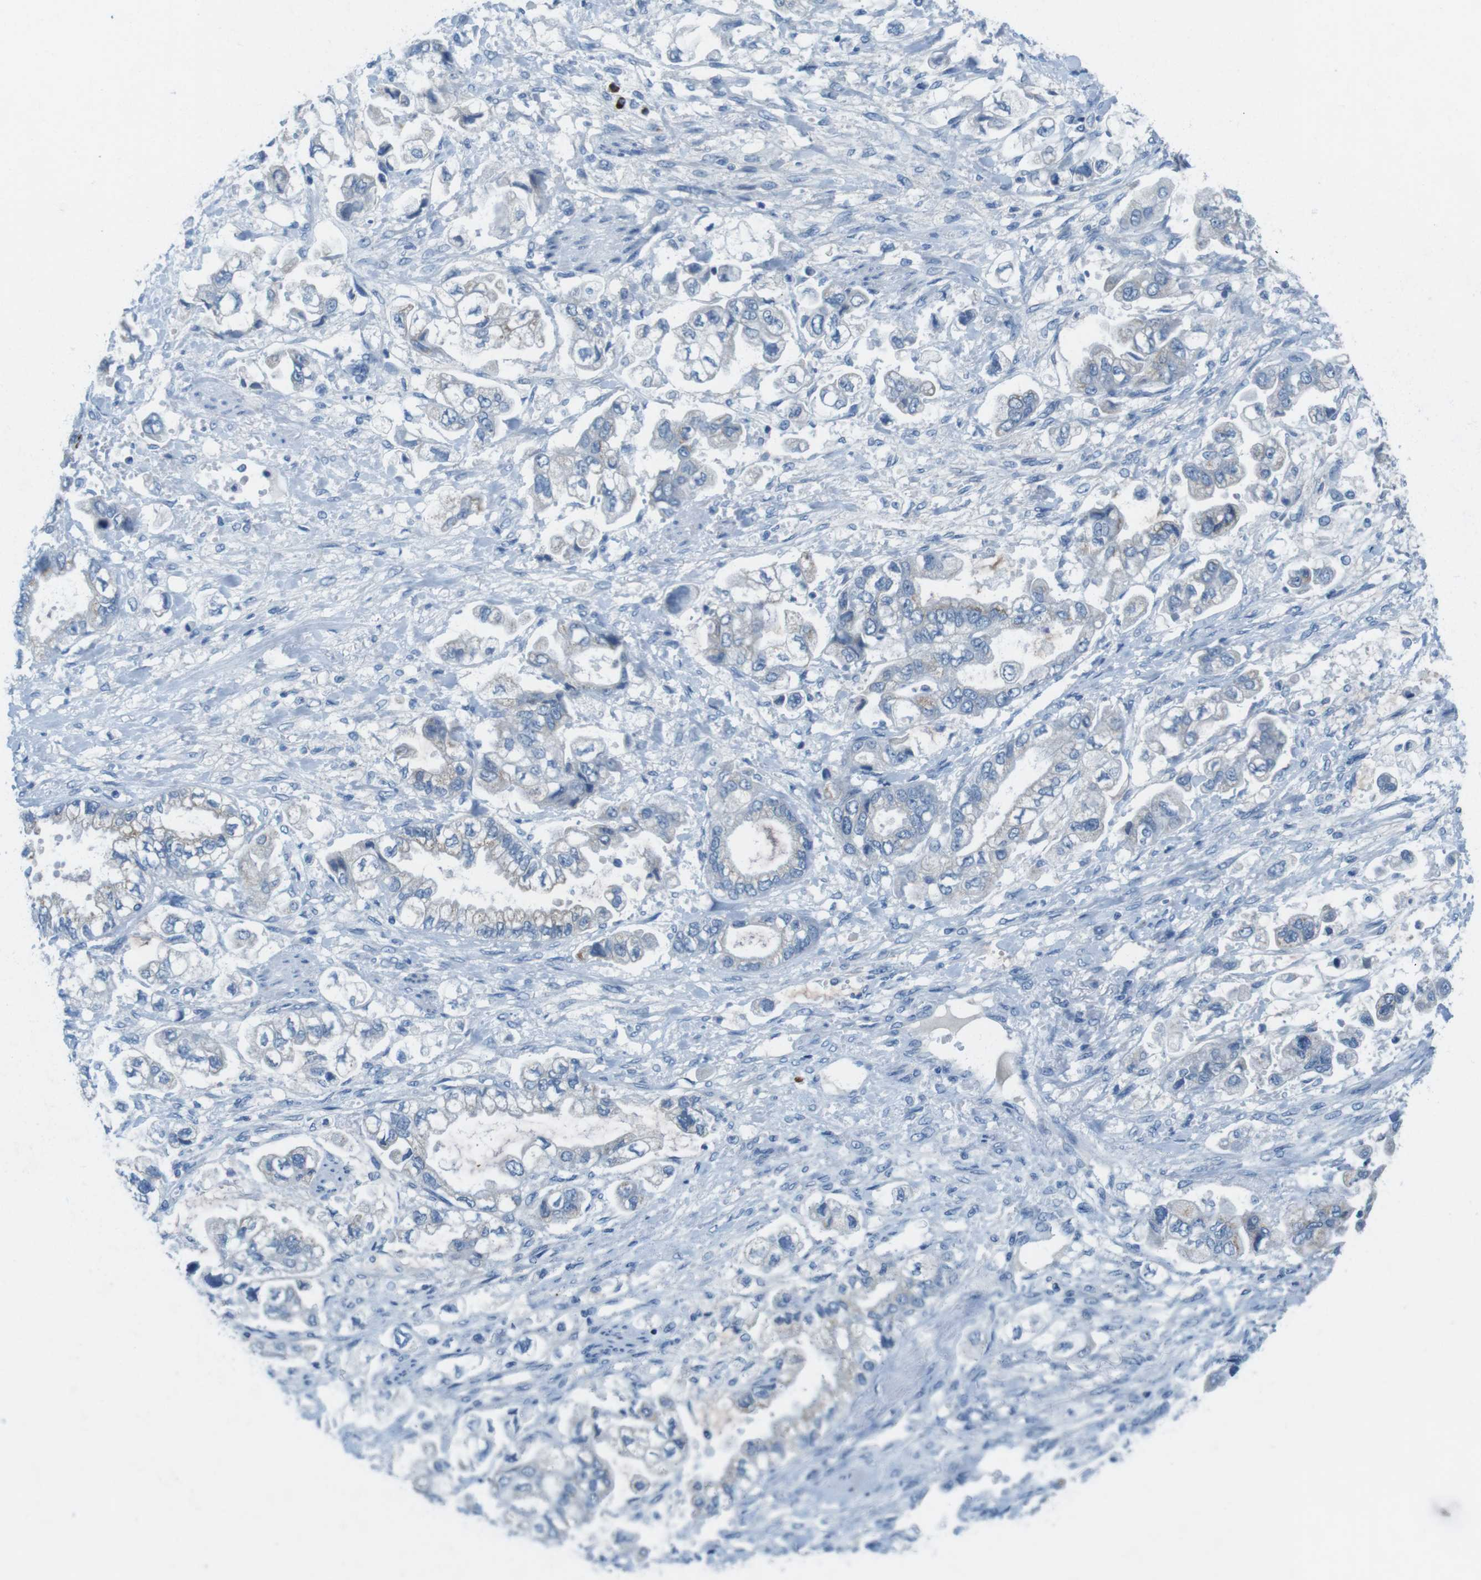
{"staining": {"intensity": "negative", "quantity": "none", "location": "none"}, "tissue": "stomach cancer", "cell_type": "Tumor cells", "image_type": "cancer", "snomed": [{"axis": "morphology", "description": "Normal tissue, NOS"}, {"axis": "morphology", "description": "Adenocarcinoma, NOS"}, {"axis": "topography", "description": "Stomach"}], "caption": "Human adenocarcinoma (stomach) stained for a protein using immunohistochemistry (IHC) reveals no positivity in tumor cells.", "gene": "SLC35A3", "patient": {"sex": "male", "age": 62}}